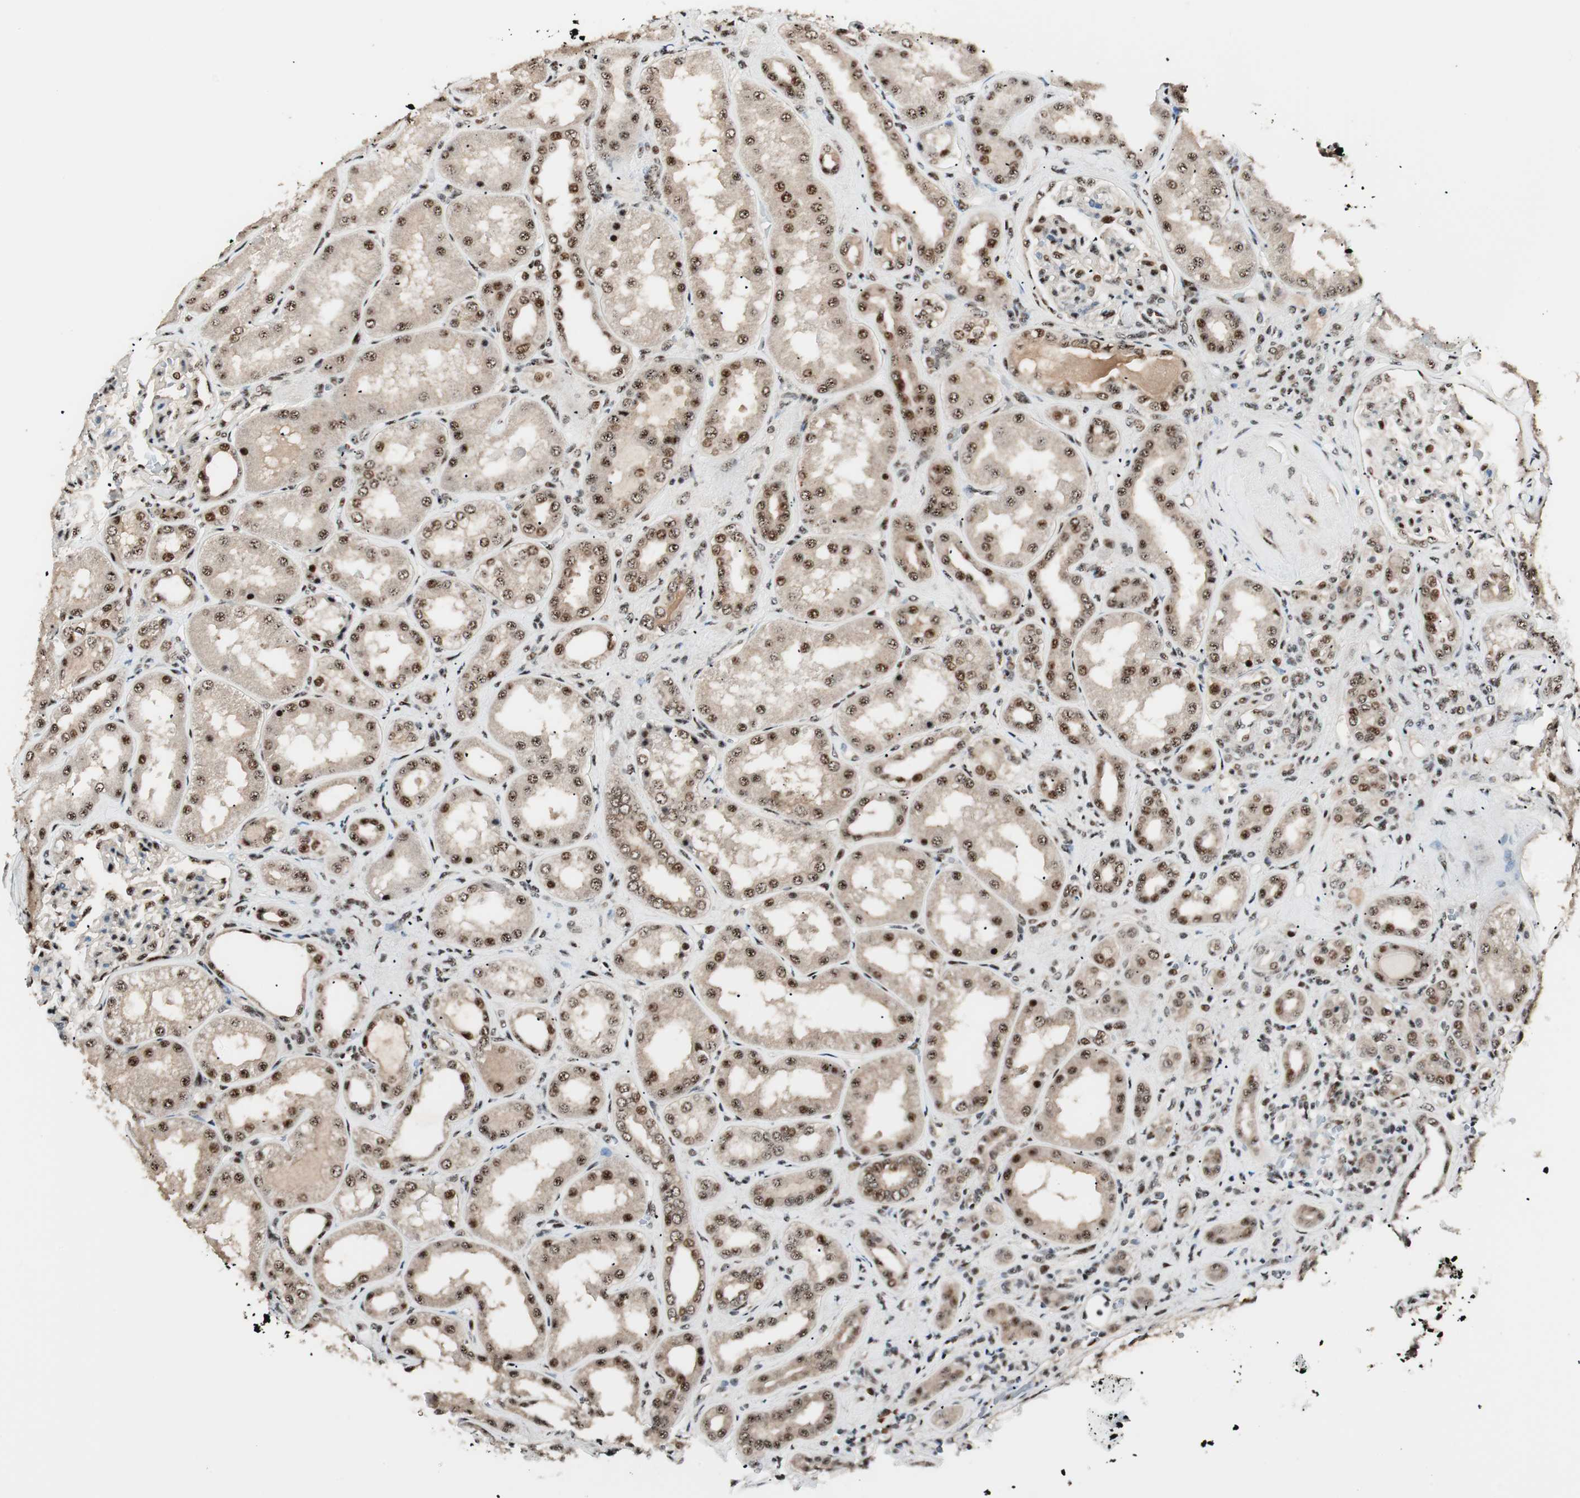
{"staining": {"intensity": "strong", "quantity": "25%-75%", "location": "nuclear"}, "tissue": "kidney", "cell_type": "Cells in glomeruli", "image_type": "normal", "snomed": [{"axis": "morphology", "description": "Normal tissue, NOS"}, {"axis": "topography", "description": "Kidney"}], "caption": "Kidney stained with a brown dye shows strong nuclear positive staining in about 25%-75% of cells in glomeruli.", "gene": "NR5A2", "patient": {"sex": "female", "age": 56}}